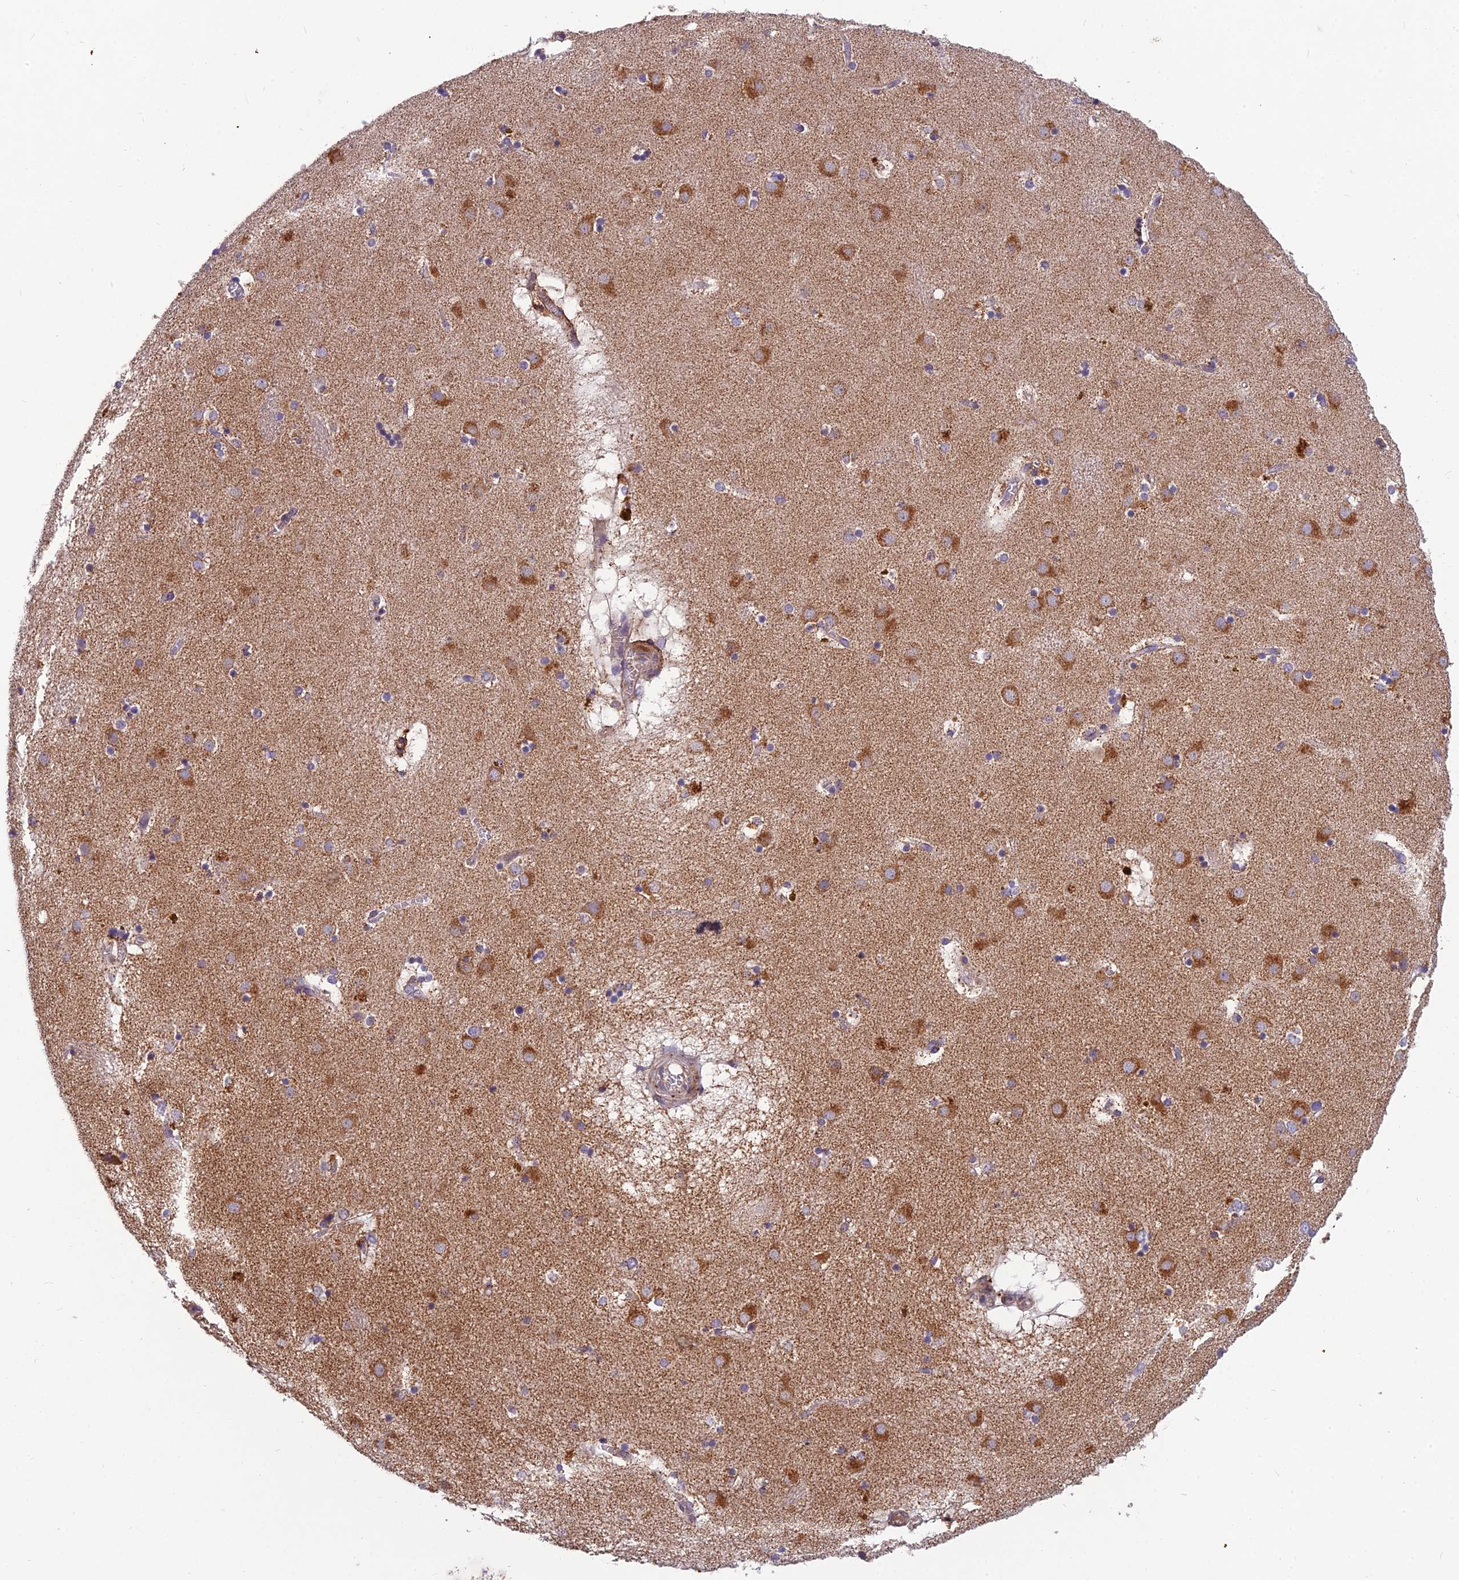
{"staining": {"intensity": "weak", "quantity": "<25%", "location": "cytoplasmic/membranous"}, "tissue": "caudate", "cell_type": "Glial cells", "image_type": "normal", "snomed": [{"axis": "morphology", "description": "Normal tissue, NOS"}, {"axis": "topography", "description": "Lateral ventricle wall"}], "caption": "The photomicrograph displays no significant positivity in glial cells of caudate. (Stains: DAB (3,3'-diaminobenzidine) immunohistochemistry with hematoxylin counter stain, Microscopy: brightfield microscopy at high magnification).", "gene": "ENSG00000188897", "patient": {"sex": "male", "age": 70}}